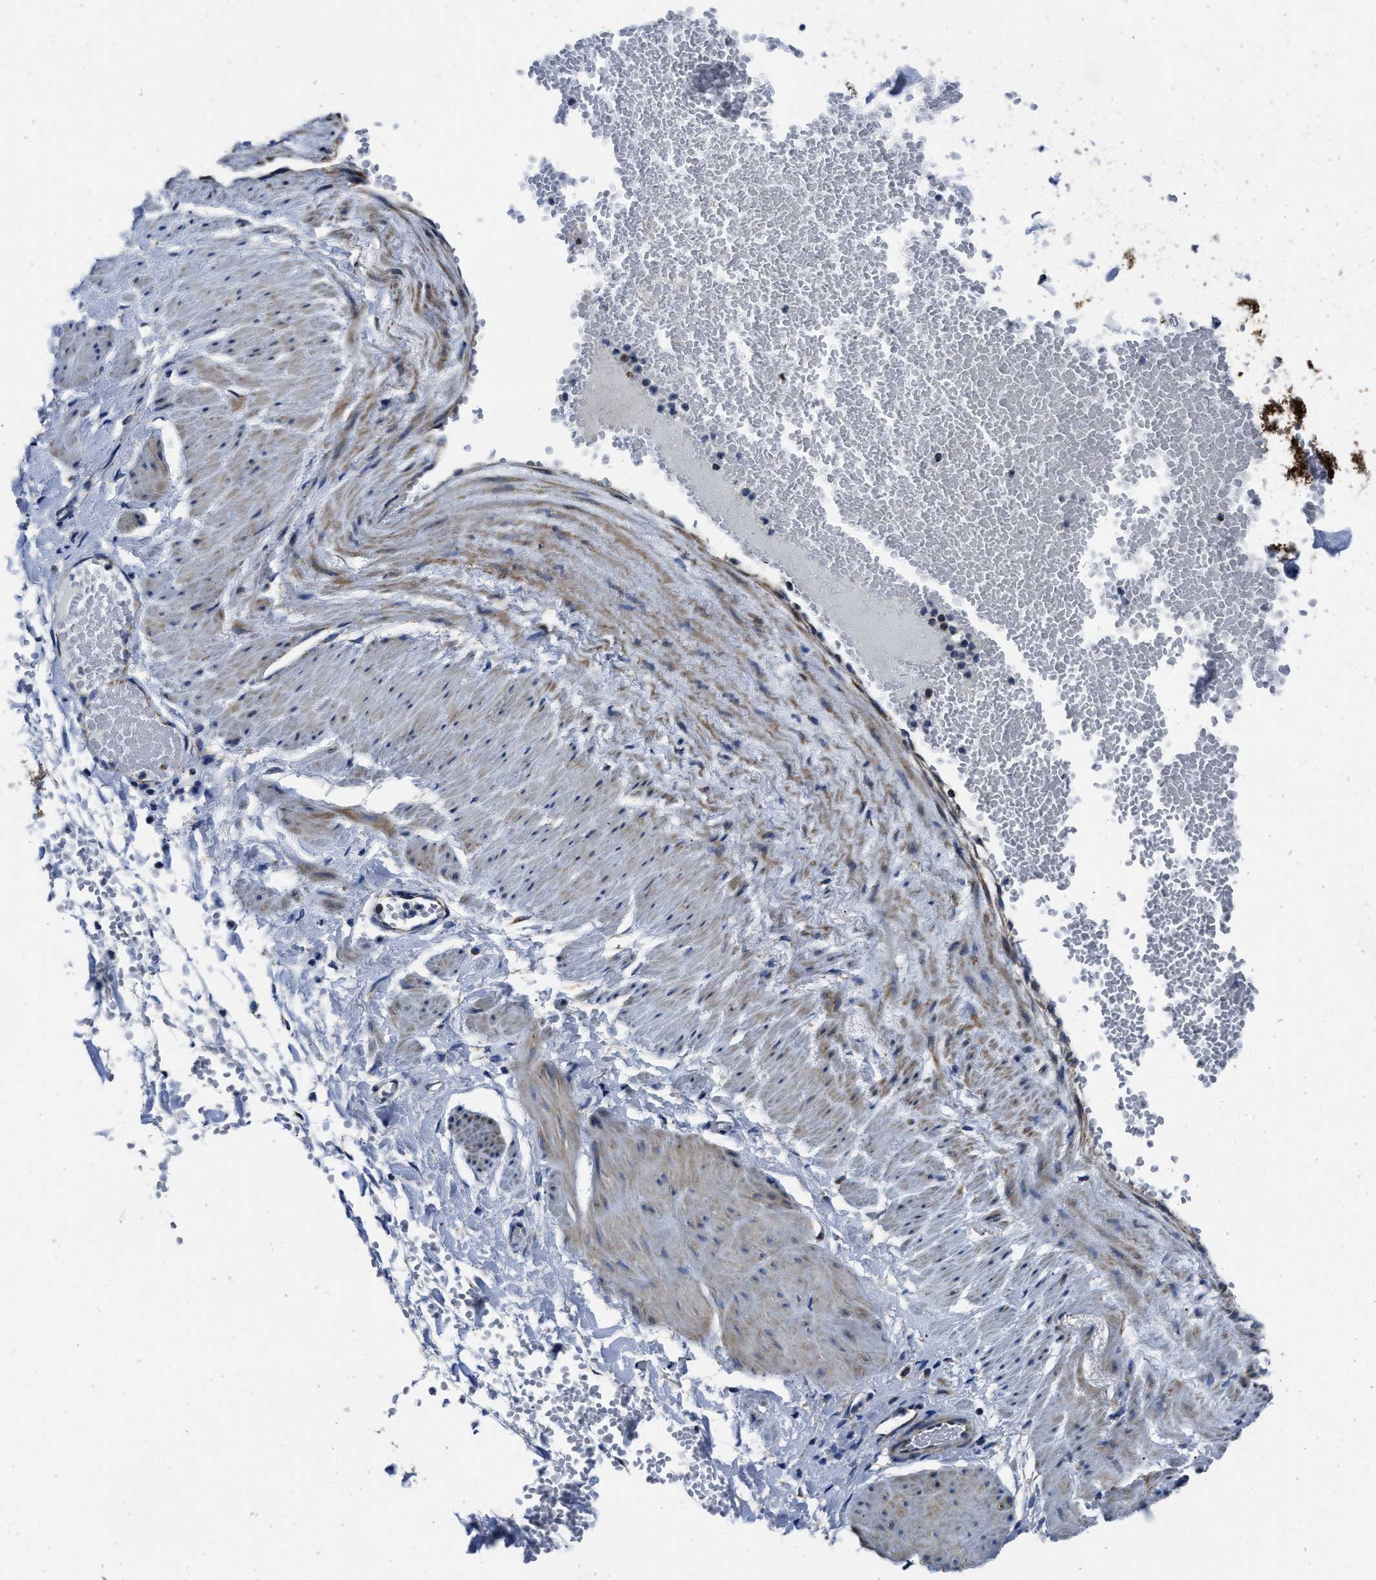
{"staining": {"intensity": "weak", "quantity": "25%-75%", "location": "cytoplasmic/membranous"}, "tissue": "adipose tissue", "cell_type": "Adipocytes", "image_type": "normal", "snomed": [{"axis": "morphology", "description": "Normal tissue, NOS"}, {"axis": "topography", "description": "Soft tissue"}], "caption": "Adipocytes reveal low levels of weak cytoplasmic/membranous staining in about 25%-75% of cells in normal human adipose tissue. (DAB (3,3'-diaminobenzidine) = brown stain, brightfield microscopy at high magnification).", "gene": "NSD3", "patient": {"sex": "male", "age": 72}}